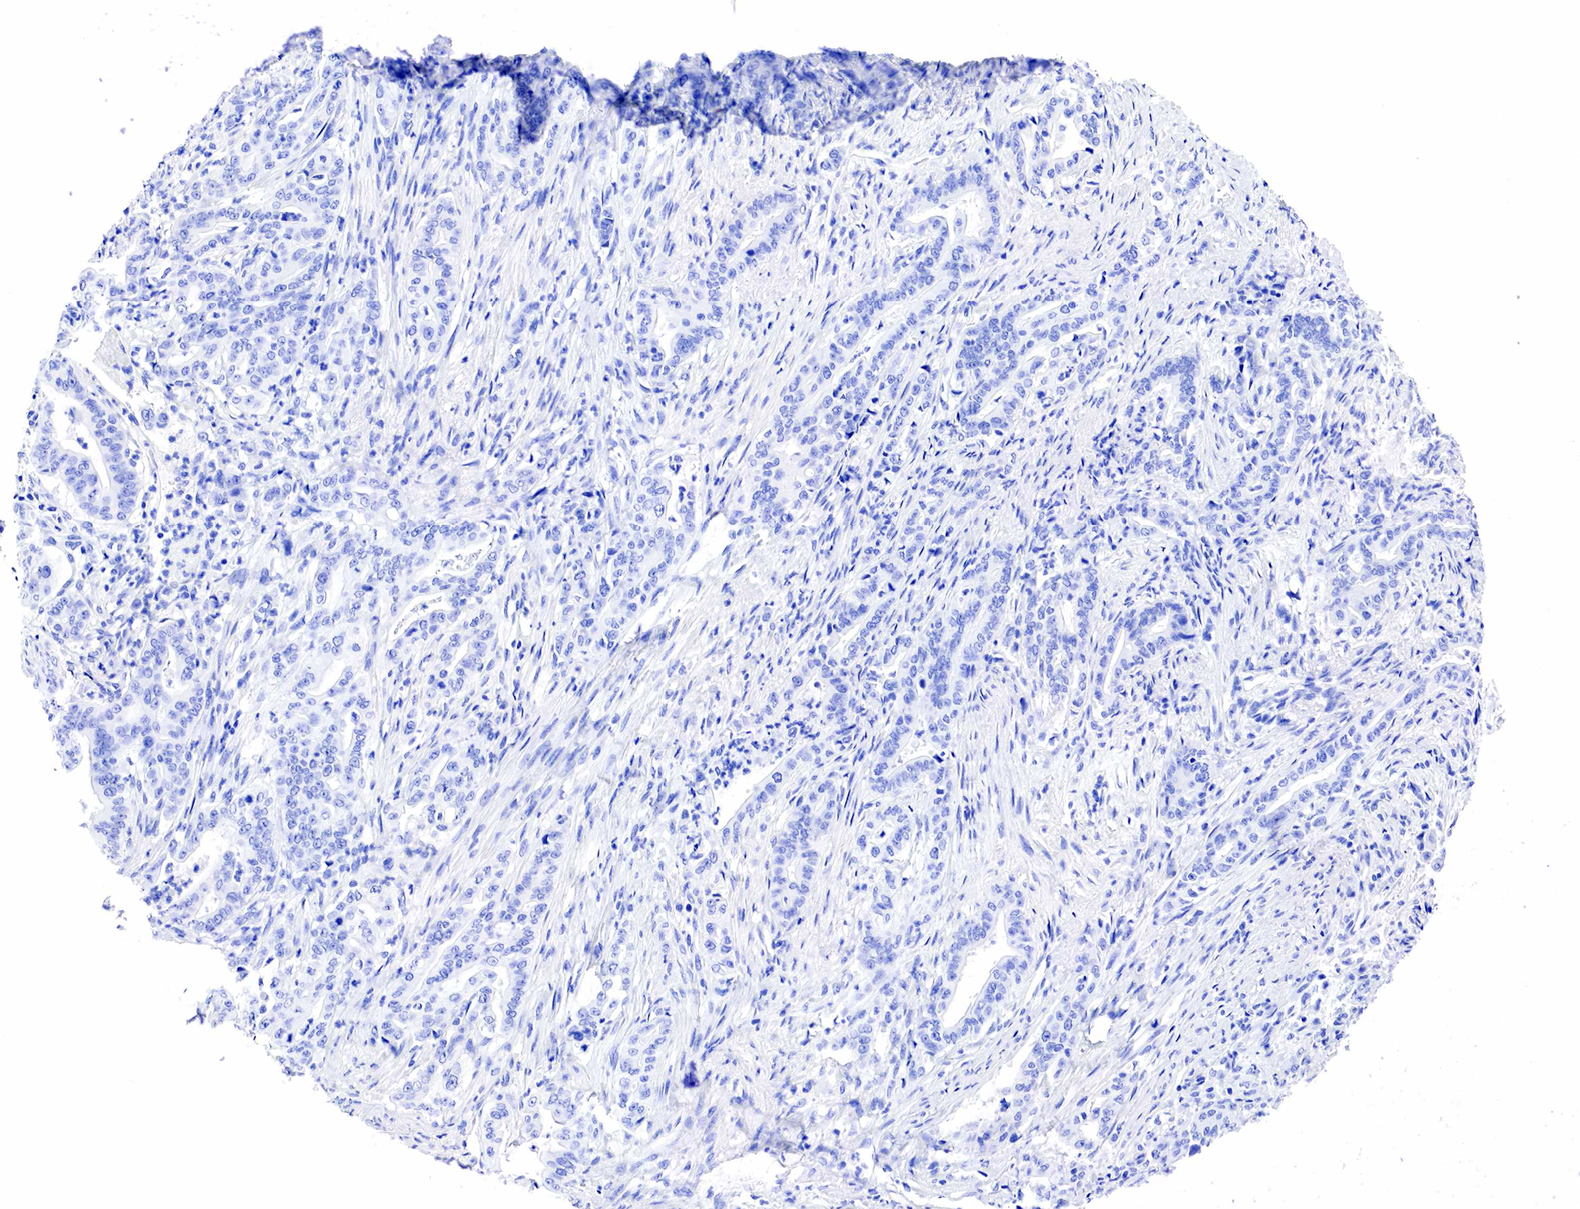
{"staining": {"intensity": "negative", "quantity": "none", "location": "none"}, "tissue": "stomach cancer", "cell_type": "Tumor cells", "image_type": "cancer", "snomed": [{"axis": "morphology", "description": "Adenocarcinoma, NOS"}, {"axis": "topography", "description": "Stomach"}], "caption": "Immunohistochemistry histopathology image of neoplastic tissue: human stomach cancer stained with DAB (3,3'-diaminobenzidine) displays no significant protein staining in tumor cells.", "gene": "KLK3", "patient": {"sex": "female", "age": 76}}